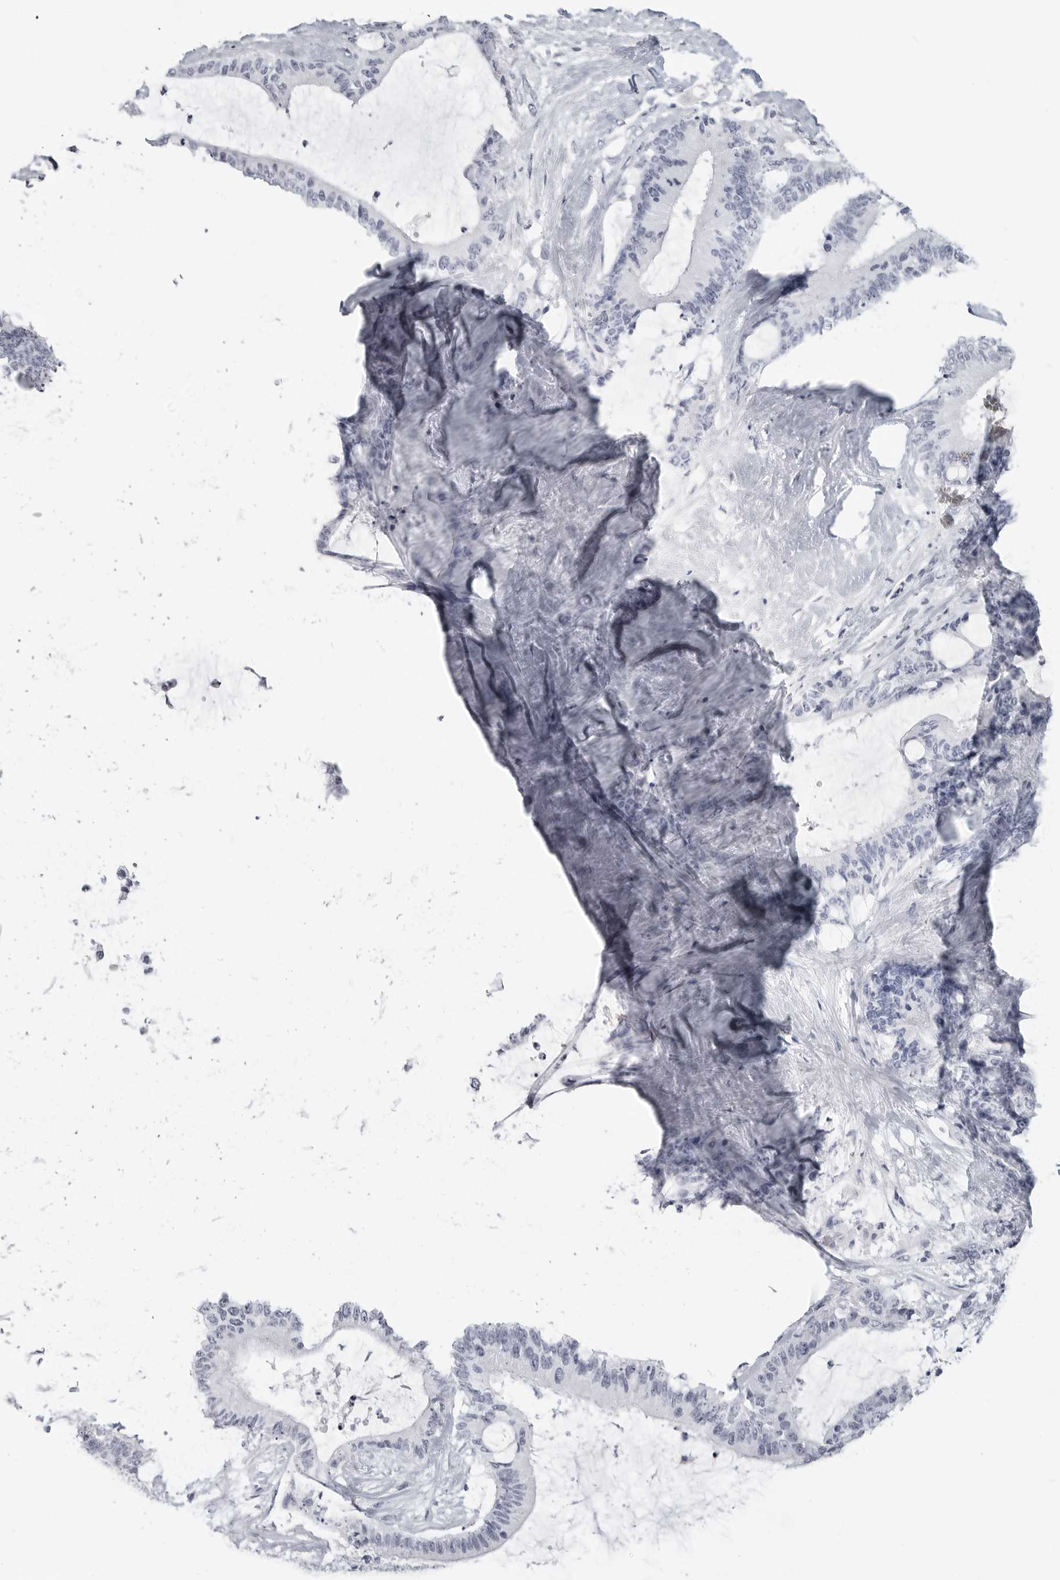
{"staining": {"intensity": "negative", "quantity": "none", "location": "none"}, "tissue": "liver cancer", "cell_type": "Tumor cells", "image_type": "cancer", "snomed": [{"axis": "morphology", "description": "Normal tissue, NOS"}, {"axis": "morphology", "description": "Cholangiocarcinoma"}, {"axis": "topography", "description": "Liver"}, {"axis": "topography", "description": "Peripheral nerve tissue"}], "caption": "This is an immunohistochemistry photomicrograph of liver cancer. There is no staining in tumor cells.", "gene": "LY6D", "patient": {"sex": "female", "age": 73}}